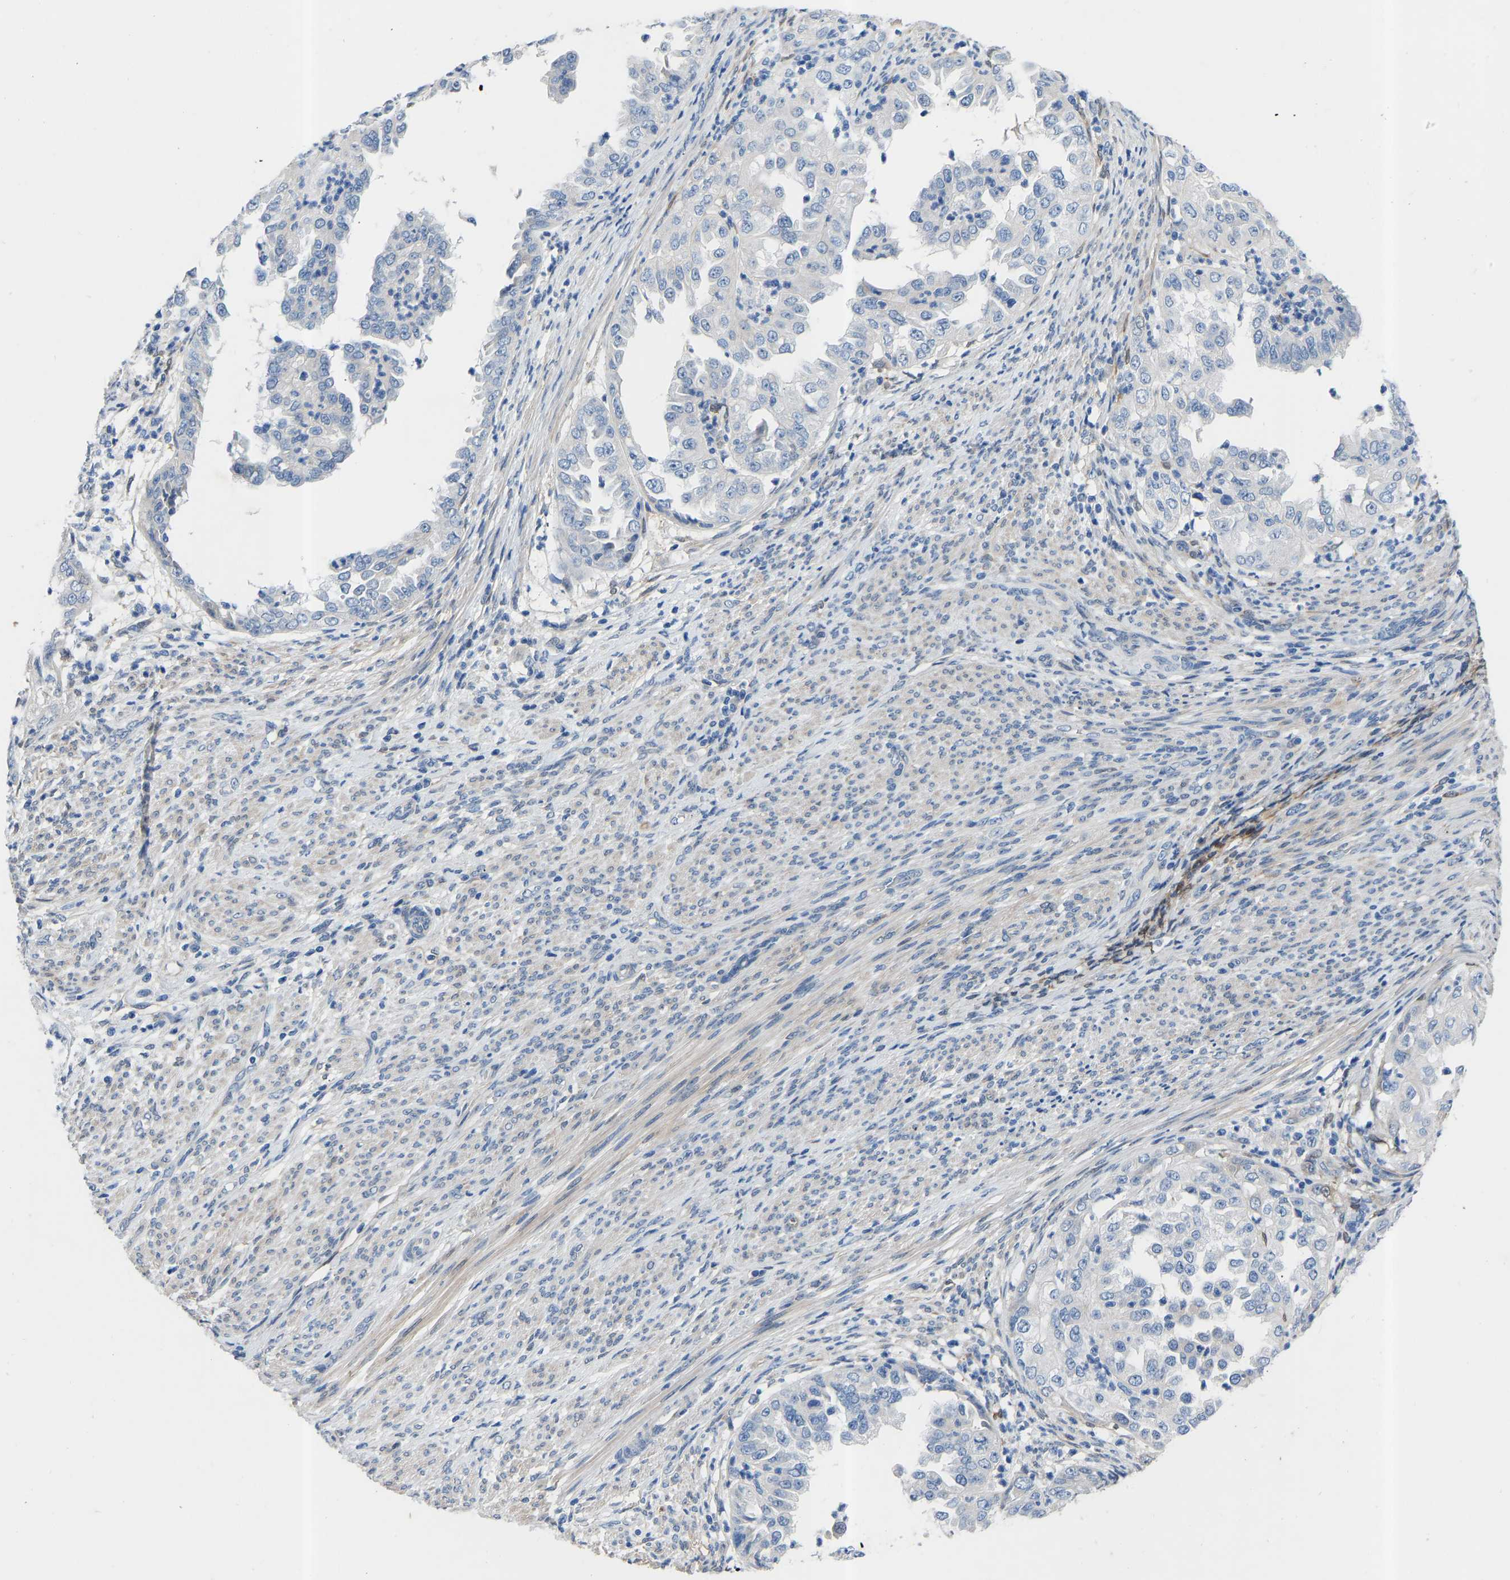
{"staining": {"intensity": "negative", "quantity": "none", "location": "none"}, "tissue": "endometrial cancer", "cell_type": "Tumor cells", "image_type": "cancer", "snomed": [{"axis": "morphology", "description": "Adenocarcinoma, NOS"}, {"axis": "topography", "description": "Endometrium"}], "caption": "IHC of endometrial adenocarcinoma demonstrates no expression in tumor cells.", "gene": "RBP1", "patient": {"sex": "female", "age": 85}}